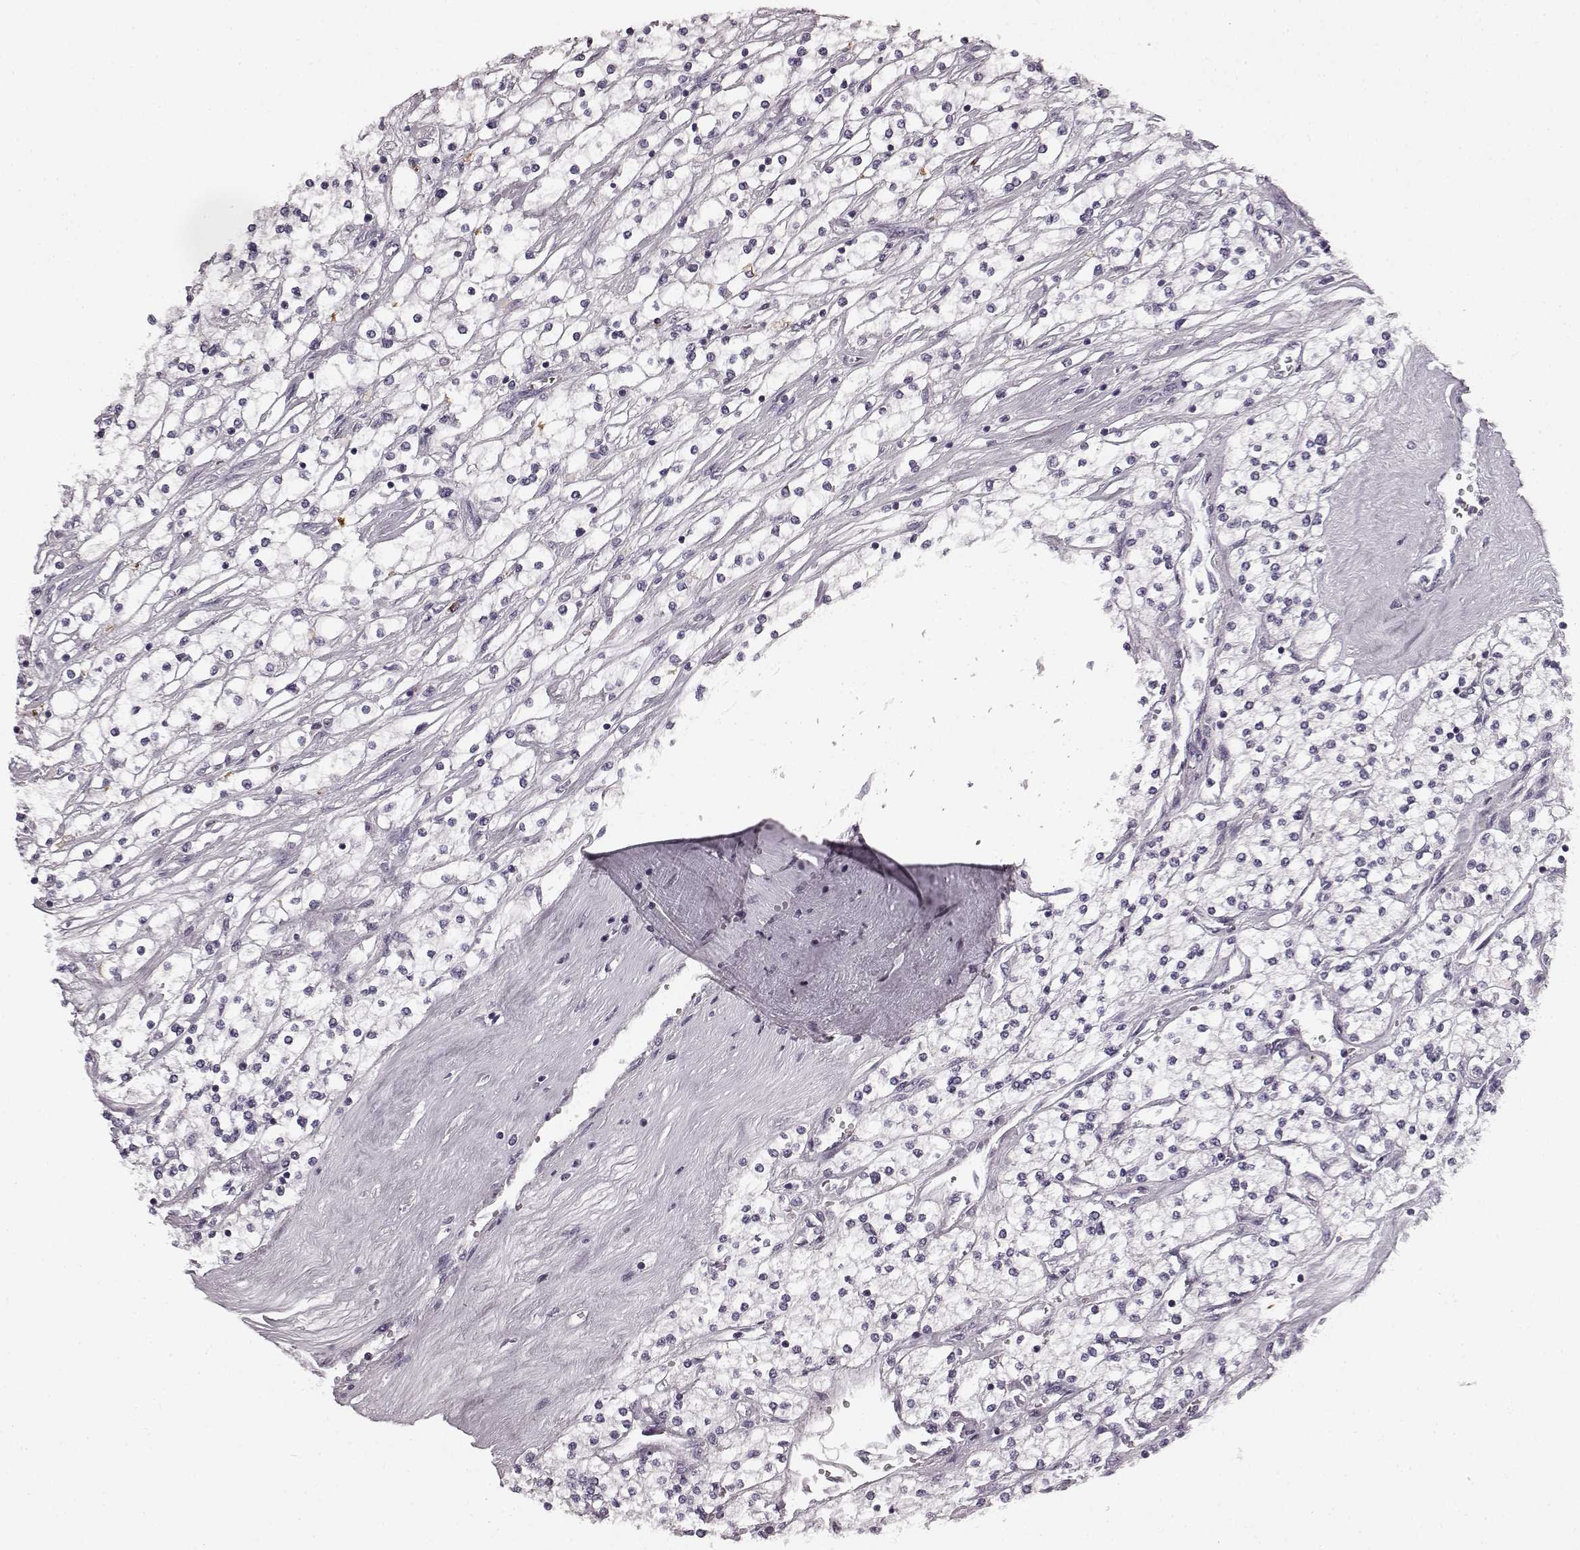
{"staining": {"intensity": "negative", "quantity": "none", "location": "none"}, "tissue": "renal cancer", "cell_type": "Tumor cells", "image_type": "cancer", "snomed": [{"axis": "morphology", "description": "Adenocarcinoma, NOS"}, {"axis": "topography", "description": "Kidney"}], "caption": "Immunohistochemistry micrograph of neoplastic tissue: human renal cancer (adenocarcinoma) stained with DAB reveals no significant protein staining in tumor cells. (DAB (3,3'-diaminobenzidine) IHC visualized using brightfield microscopy, high magnification).", "gene": "TMPRSS15", "patient": {"sex": "male", "age": 80}}